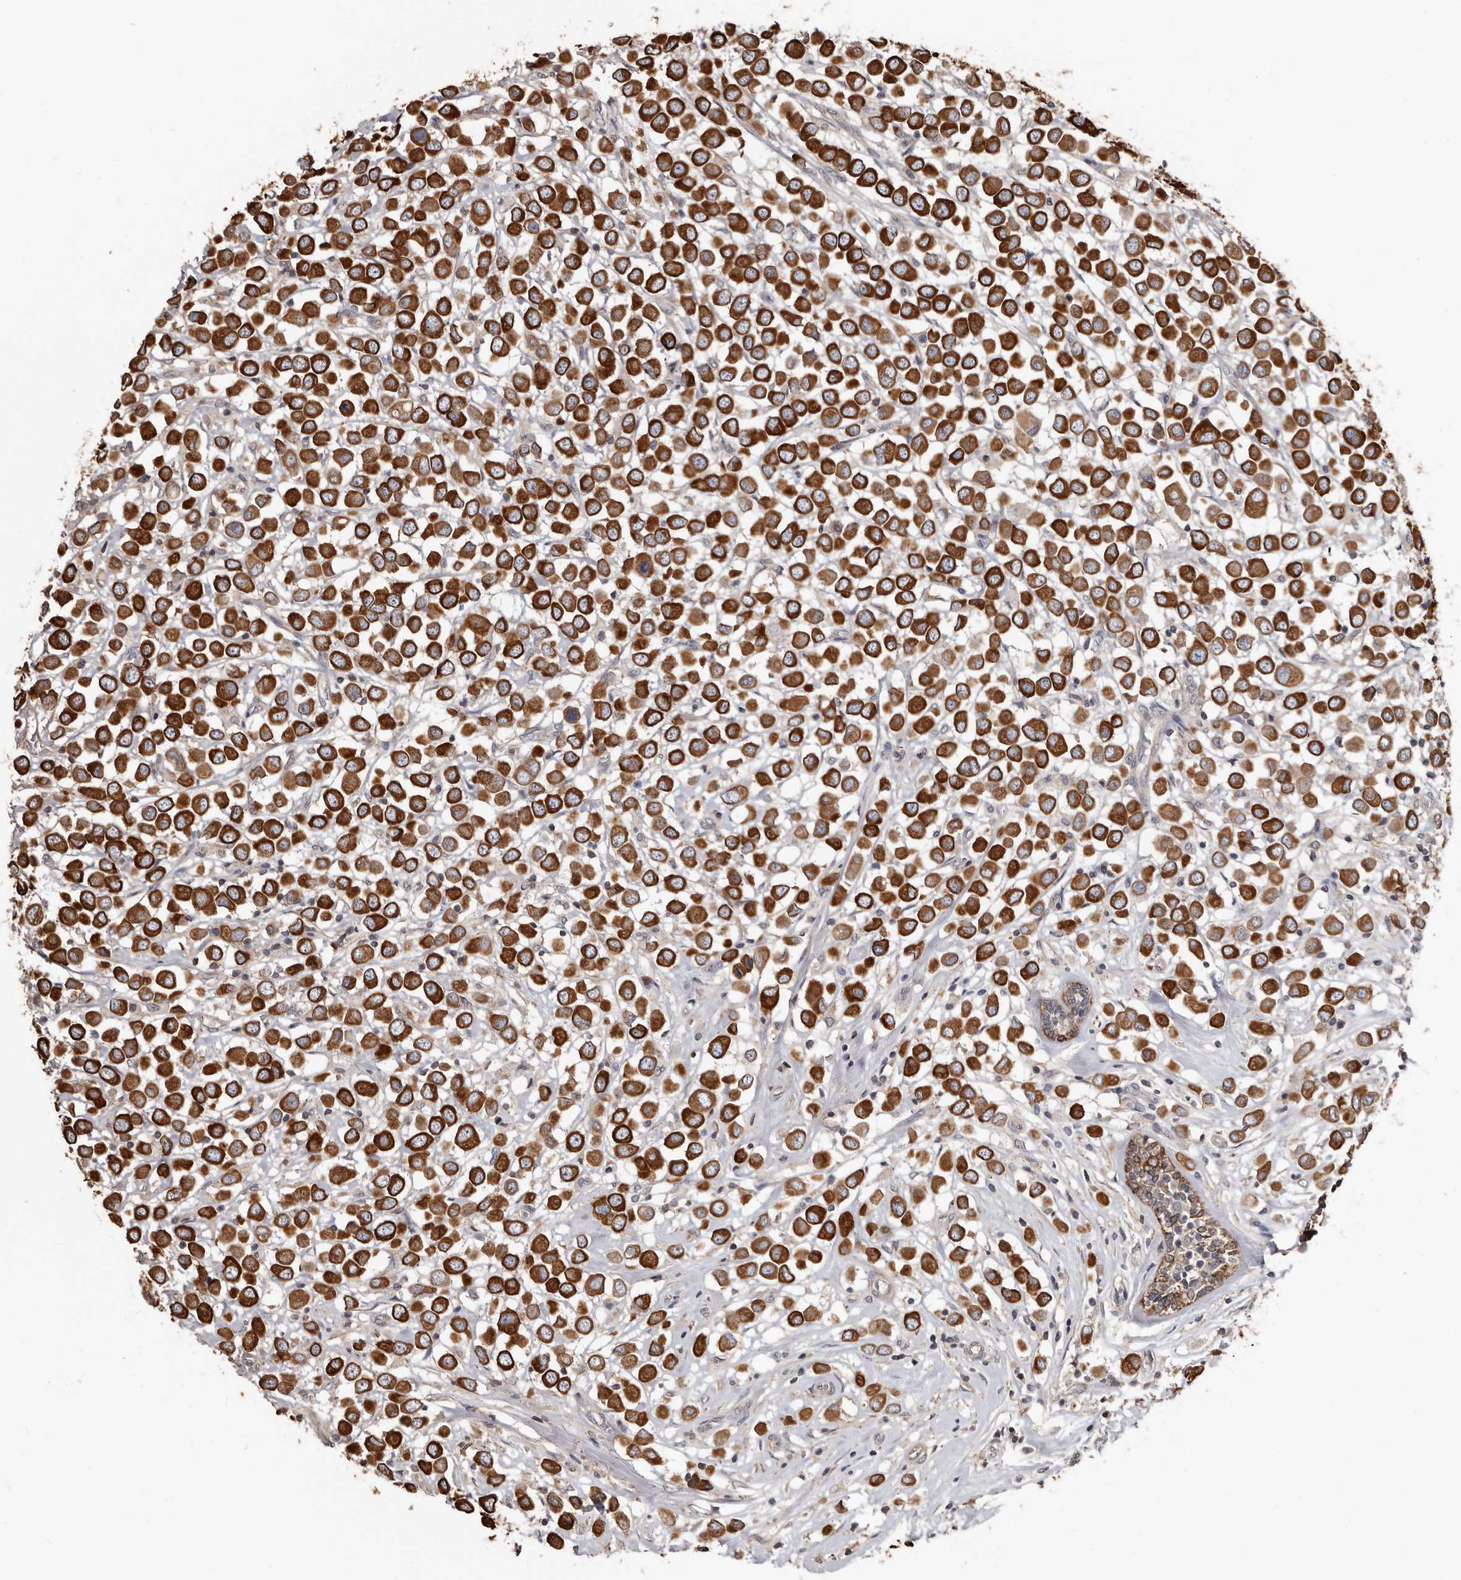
{"staining": {"intensity": "strong", "quantity": ">75%", "location": "cytoplasmic/membranous"}, "tissue": "breast cancer", "cell_type": "Tumor cells", "image_type": "cancer", "snomed": [{"axis": "morphology", "description": "Duct carcinoma"}, {"axis": "topography", "description": "Breast"}], "caption": "High-magnification brightfield microscopy of invasive ductal carcinoma (breast) stained with DAB (brown) and counterstained with hematoxylin (blue). tumor cells exhibit strong cytoplasmic/membranous expression is seen in about>75% of cells. Using DAB (3,3'-diaminobenzidine) (brown) and hematoxylin (blue) stains, captured at high magnification using brightfield microscopy.", "gene": "MRPL18", "patient": {"sex": "female", "age": 61}}